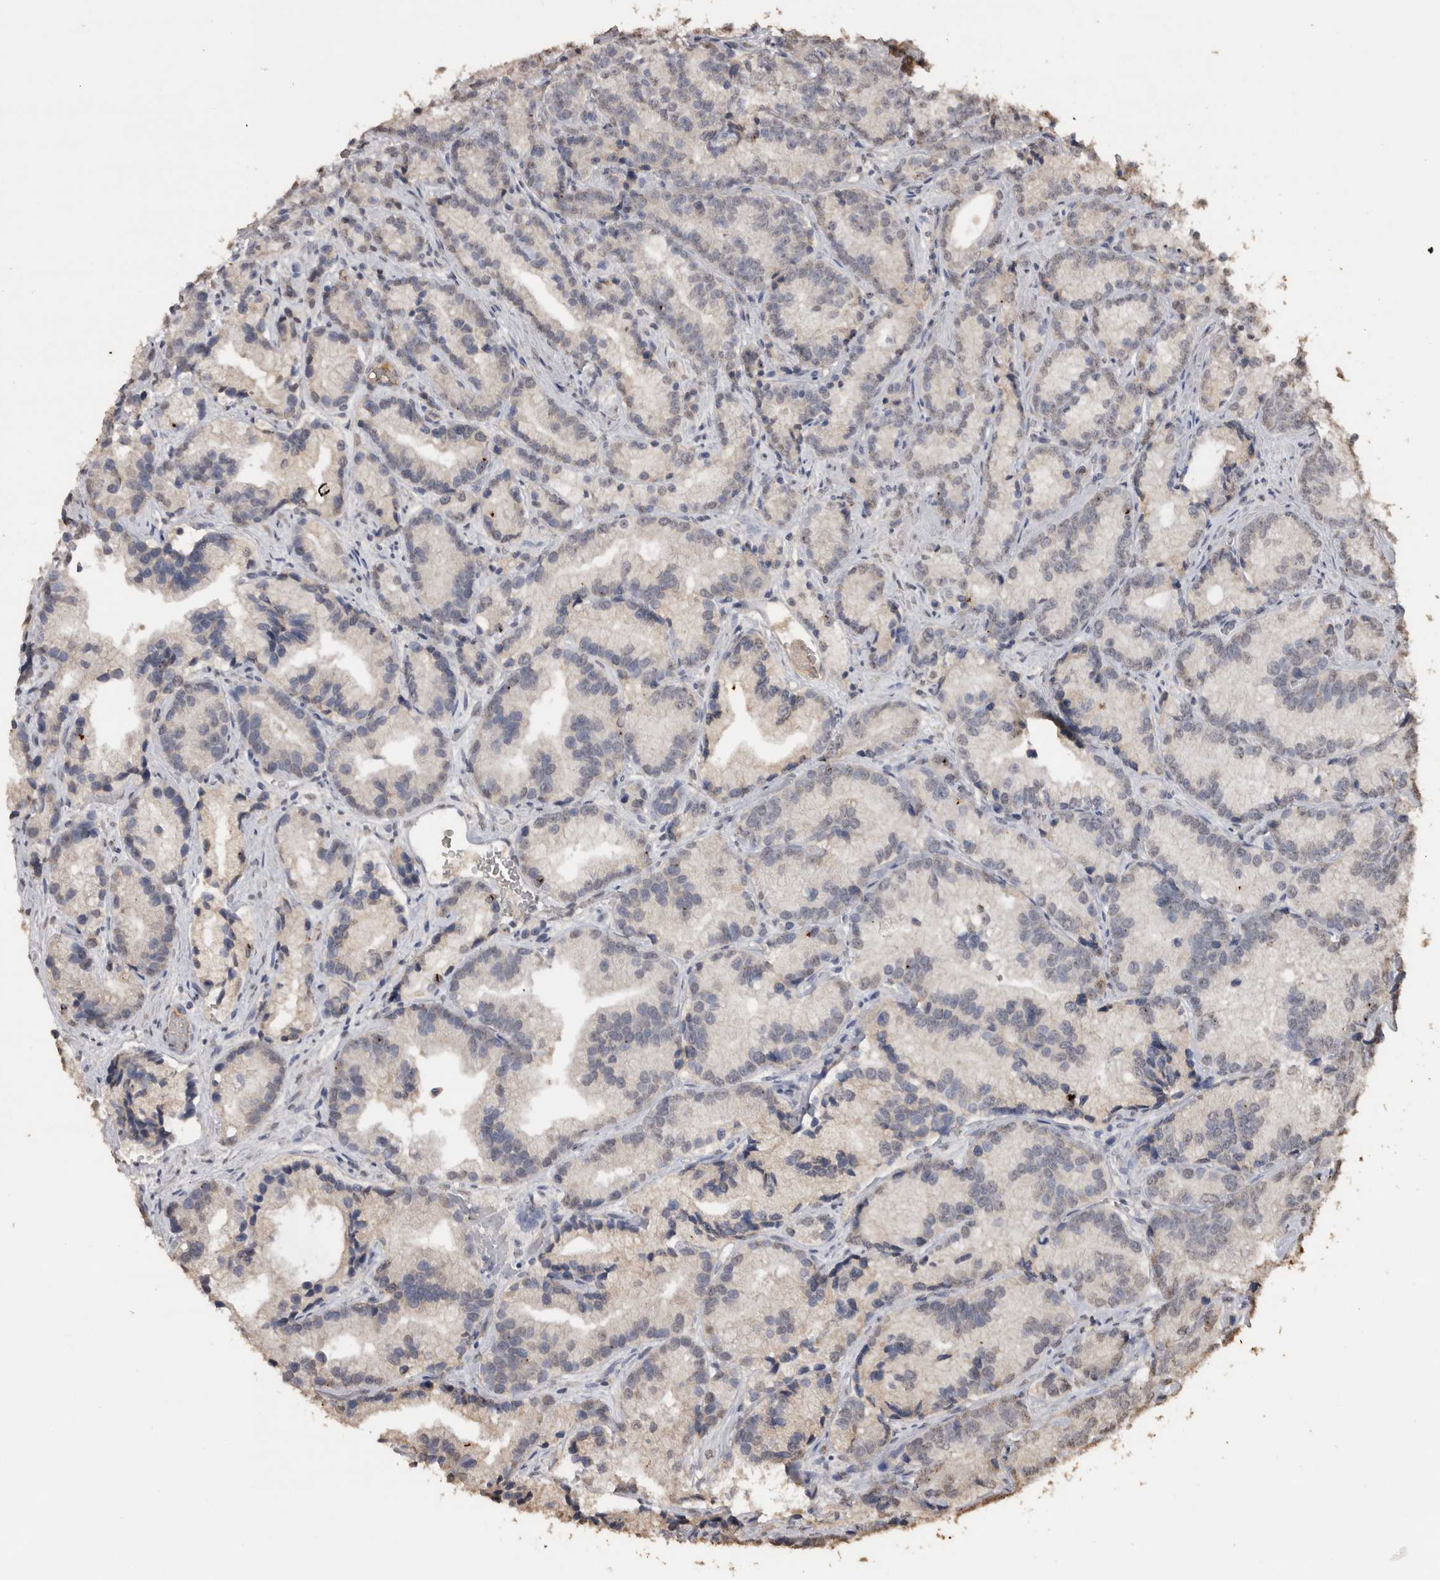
{"staining": {"intensity": "negative", "quantity": "none", "location": "none"}, "tissue": "prostate cancer", "cell_type": "Tumor cells", "image_type": "cancer", "snomed": [{"axis": "morphology", "description": "Adenocarcinoma, Low grade"}, {"axis": "topography", "description": "Prostate"}], "caption": "Protein analysis of prostate cancer (adenocarcinoma (low-grade)) displays no significant expression in tumor cells.", "gene": "CRELD2", "patient": {"sex": "male", "age": 89}}